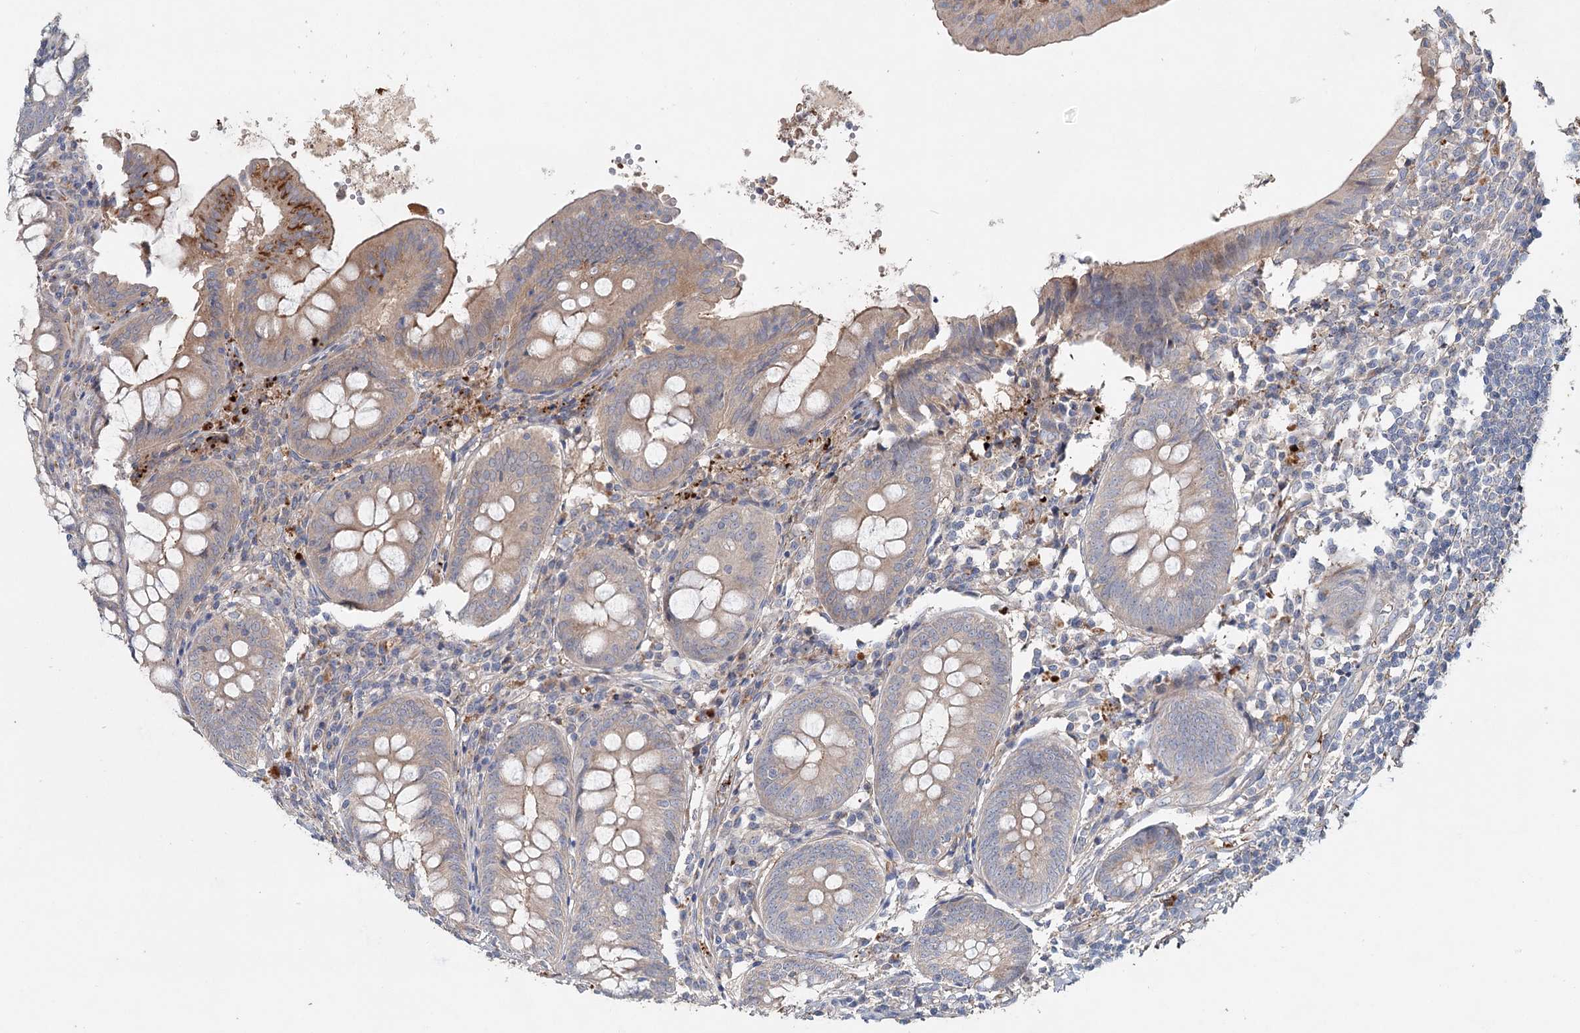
{"staining": {"intensity": "moderate", "quantity": "<25%", "location": "cytoplasmic/membranous"}, "tissue": "appendix", "cell_type": "Glandular cells", "image_type": "normal", "snomed": [{"axis": "morphology", "description": "Normal tissue, NOS"}, {"axis": "topography", "description": "Appendix"}], "caption": "Protein expression analysis of normal appendix reveals moderate cytoplasmic/membranous staining in about <25% of glandular cells.", "gene": "ALKBH8", "patient": {"sex": "female", "age": 54}}